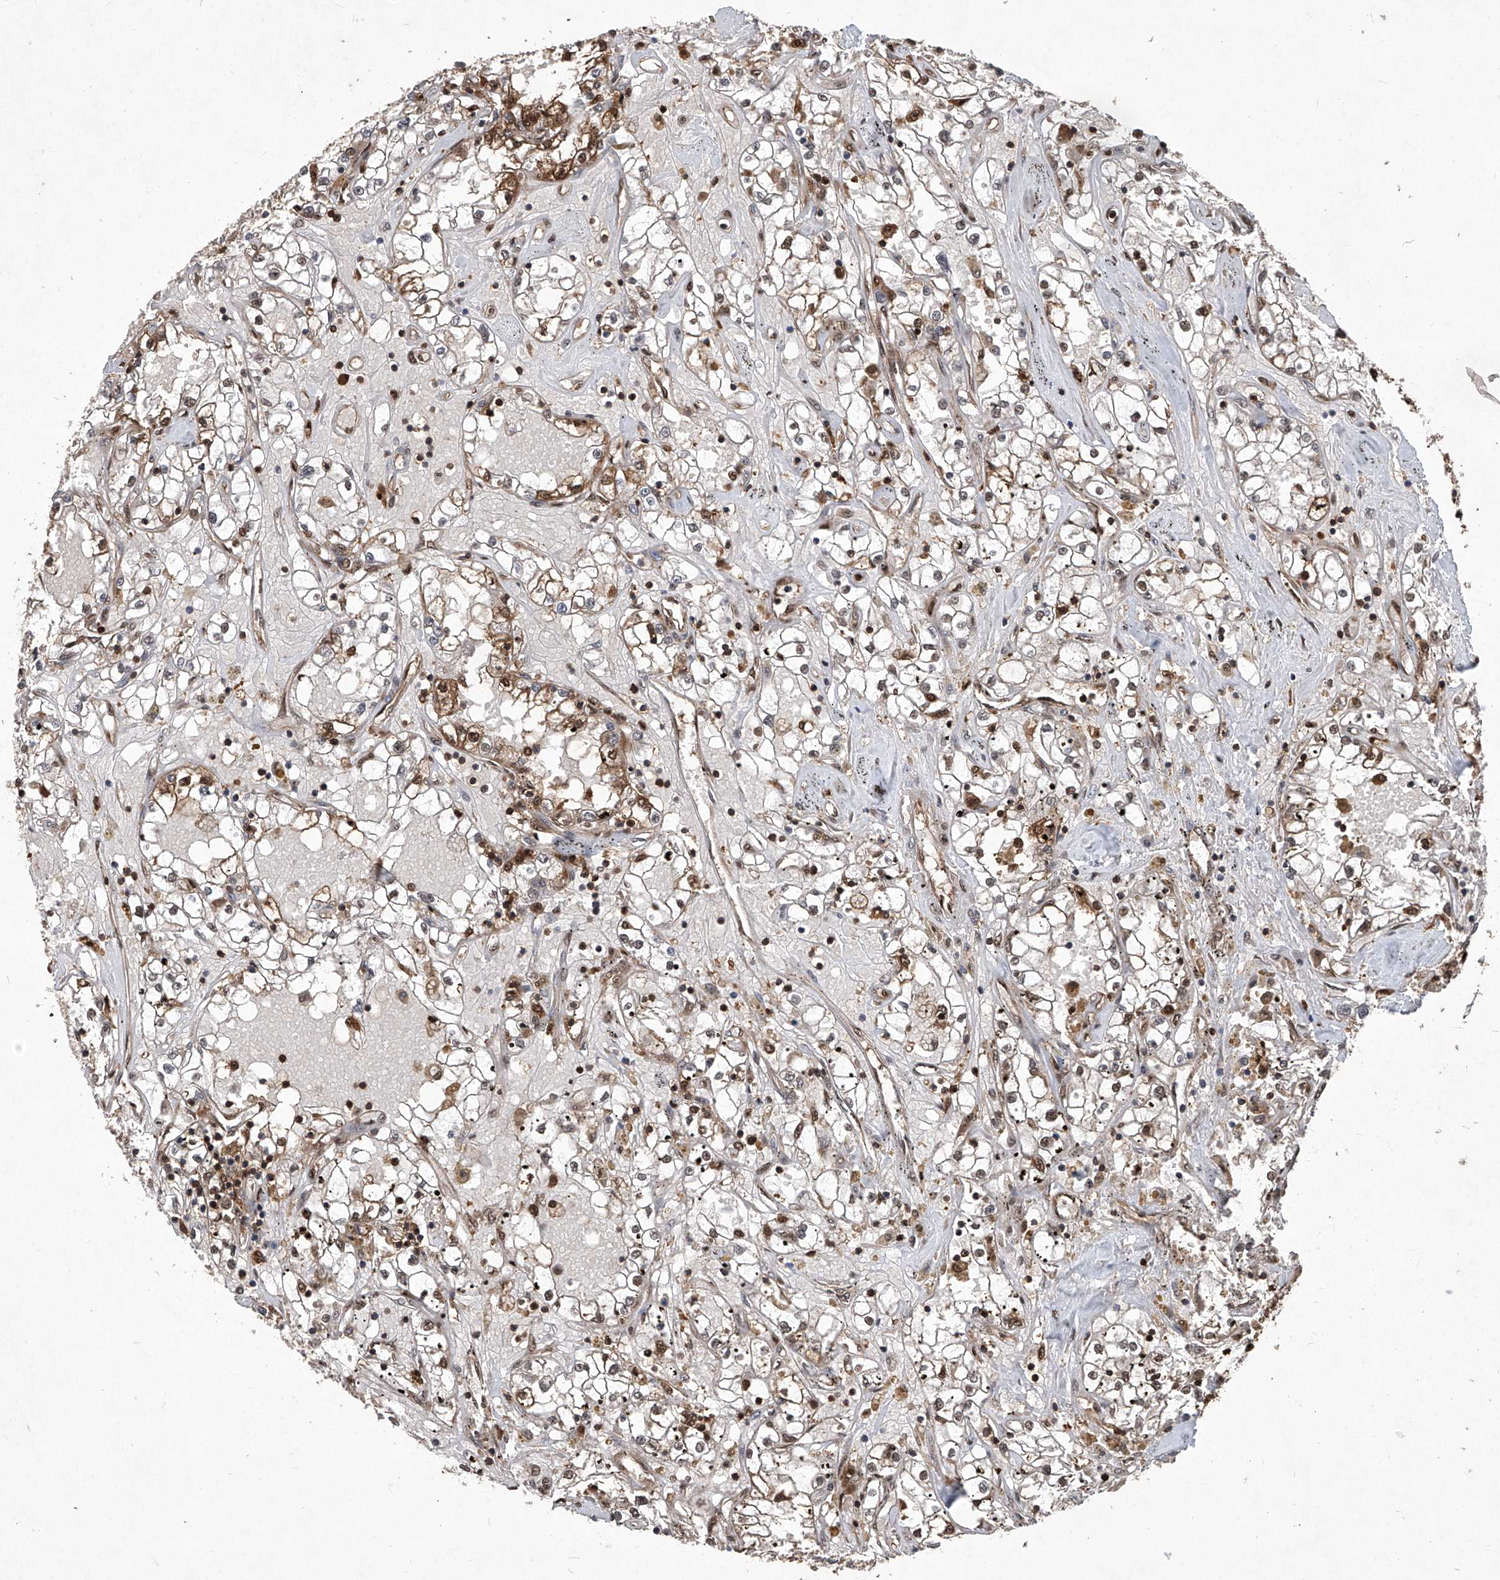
{"staining": {"intensity": "moderate", "quantity": "25%-75%", "location": "cytoplasmic/membranous,nuclear"}, "tissue": "renal cancer", "cell_type": "Tumor cells", "image_type": "cancer", "snomed": [{"axis": "morphology", "description": "Adenocarcinoma, NOS"}, {"axis": "topography", "description": "Kidney"}], "caption": "Immunohistochemical staining of renal cancer (adenocarcinoma) reveals medium levels of moderate cytoplasmic/membranous and nuclear protein expression in about 25%-75% of tumor cells.", "gene": "PSMB1", "patient": {"sex": "male", "age": 56}}